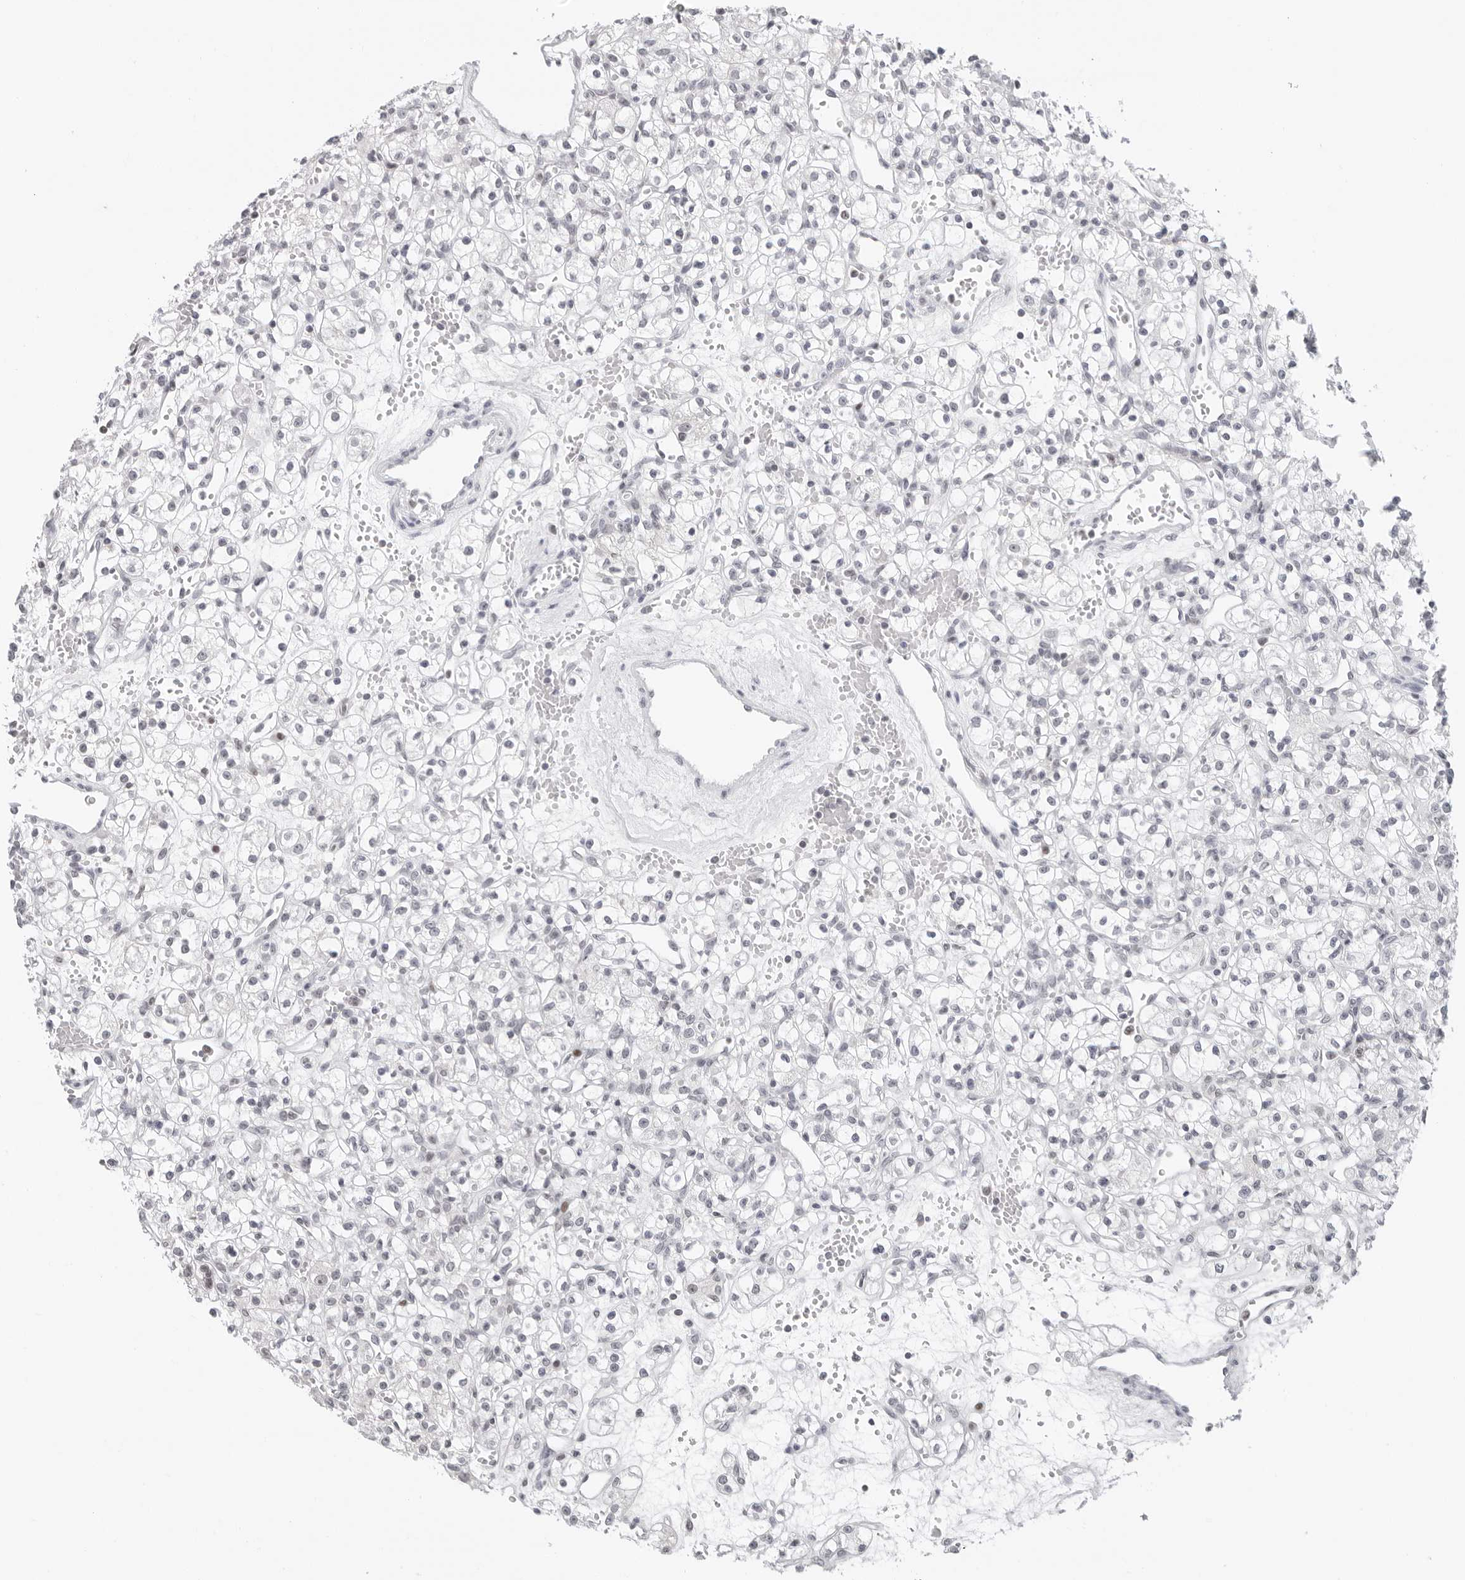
{"staining": {"intensity": "negative", "quantity": "none", "location": "none"}, "tissue": "renal cancer", "cell_type": "Tumor cells", "image_type": "cancer", "snomed": [{"axis": "morphology", "description": "Adenocarcinoma, NOS"}, {"axis": "topography", "description": "Kidney"}], "caption": "The micrograph demonstrates no staining of tumor cells in renal adenocarcinoma.", "gene": "FLG2", "patient": {"sex": "female", "age": 59}}